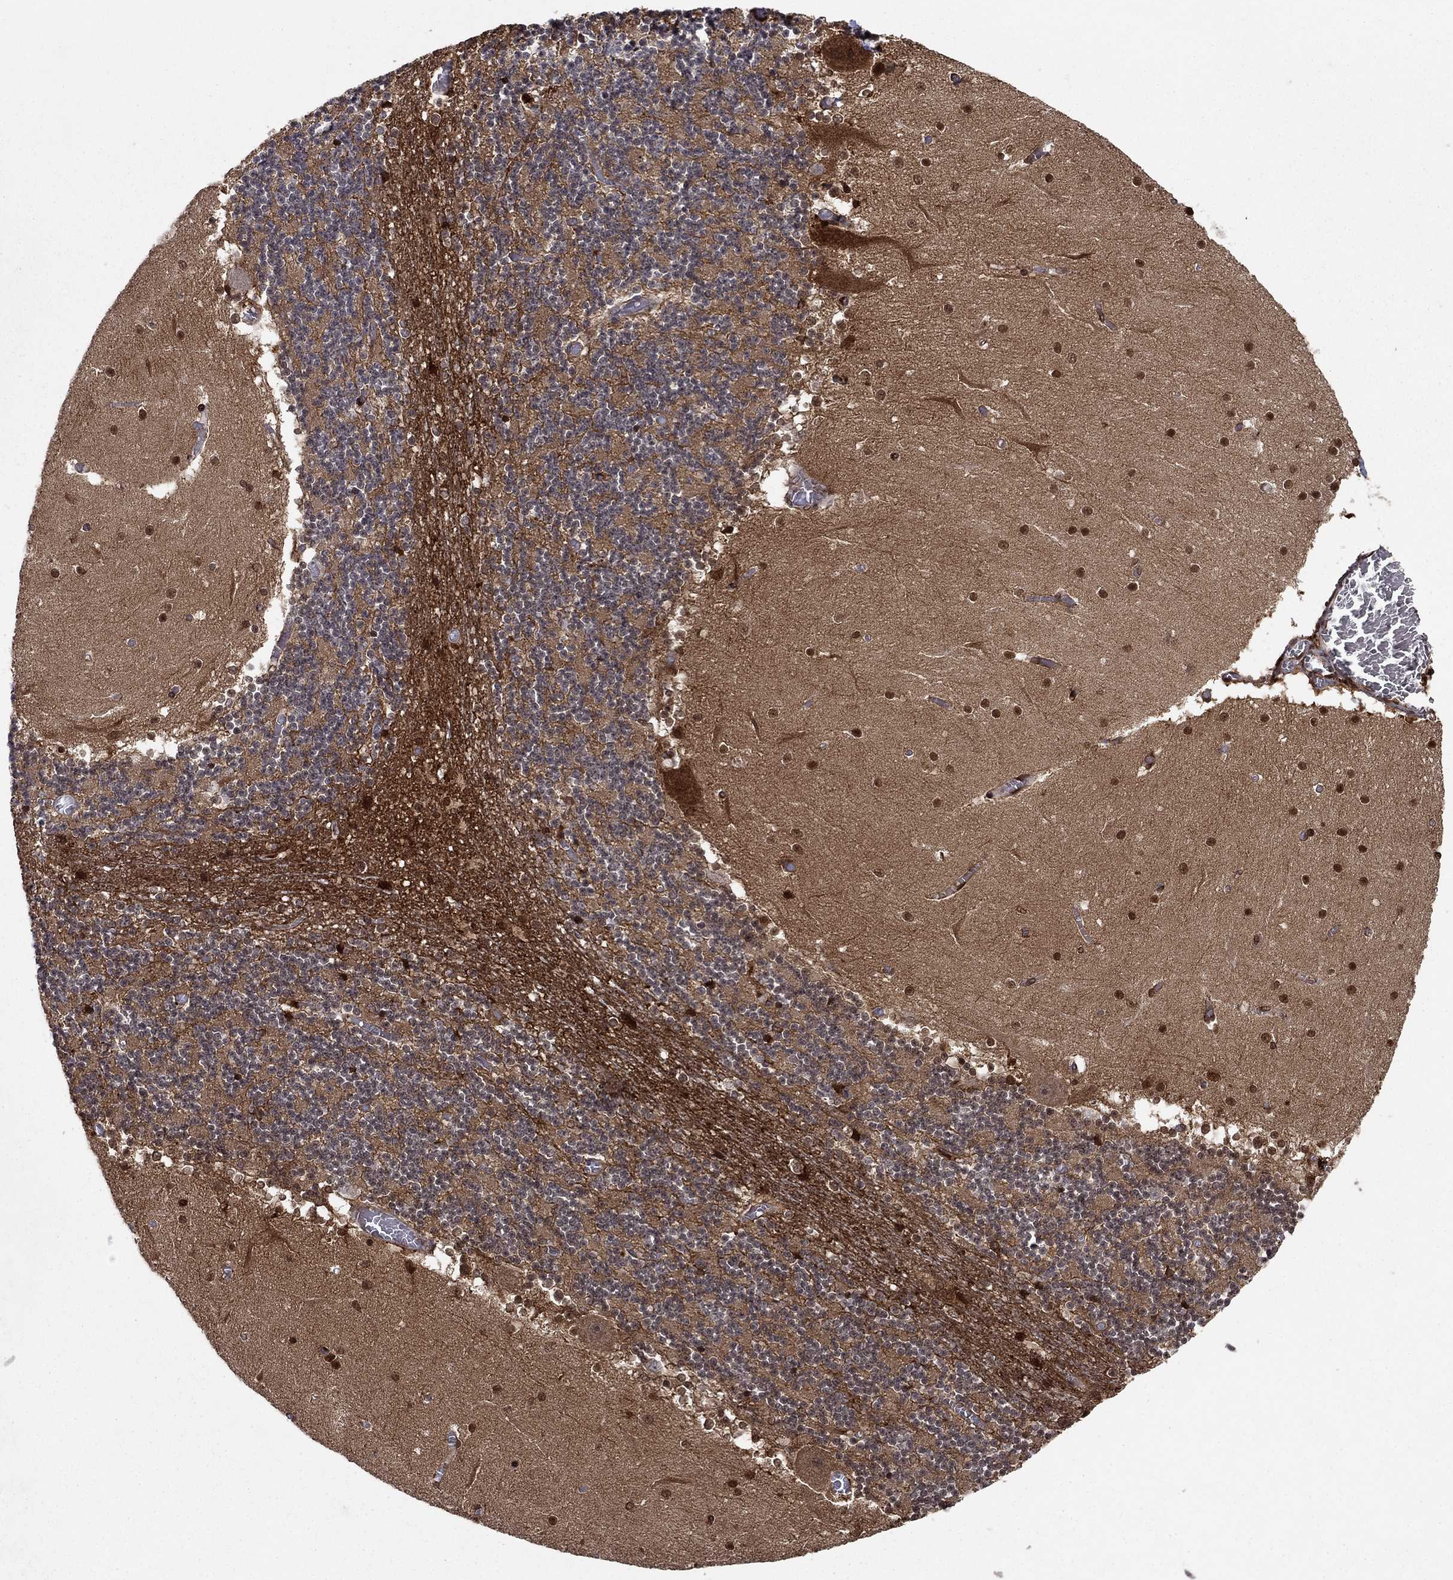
{"staining": {"intensity": "strong", "quantity": "<25%", "location": "cytoplasmic/membranous,nuclear"}, "tissue": "cerebellum", "cell_type": "Cells in granular layer", "image_type": "normal", "snomed": [{"axis": "morphology", "description": "Normal tissue, NOS"}, {"axis": "topography", "description": "Cerebellum"}], "caption": "This image shows benign cerebellum stained with immunohistochemistry to label a protein in brown. The cytoplasmic/membranous,nuclear of cells in granular layer show strong positivity for the protein. Nuclei are counter-stained blue.", "gene": "PTGDS", "patient": {"sex": "female", "age": 28}}